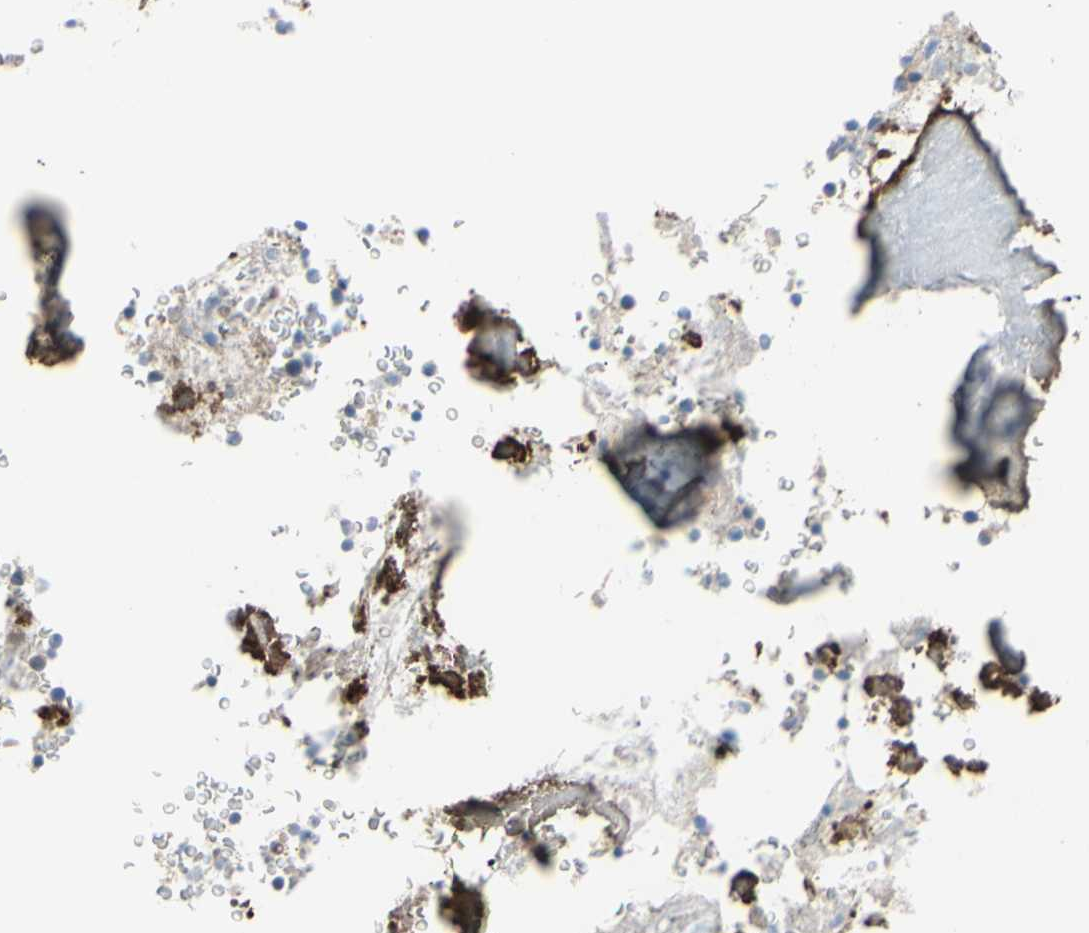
{"staining": {"intensity": "weak", "quantity": "25%-75%", "location": "cytoplasmic/membranous"}, "tissue": "bone marrow", "cell_type": "Hematopoietic cells", "image_type": "normal", "snomed": [{"axis": "morphology", "description": "Normal tissue, NOS"}, {"axis": "topography", "description": "Bone marrow"}], "caption": "Bone marrow stained with DAB immunohistochemistry demonstrates low levels of weak cytoplasmic/membranous positivity in approximately 25%-75% of hematopoietic cells.", "gene": "TMEM59L", "patient": {"sex": "male"}}